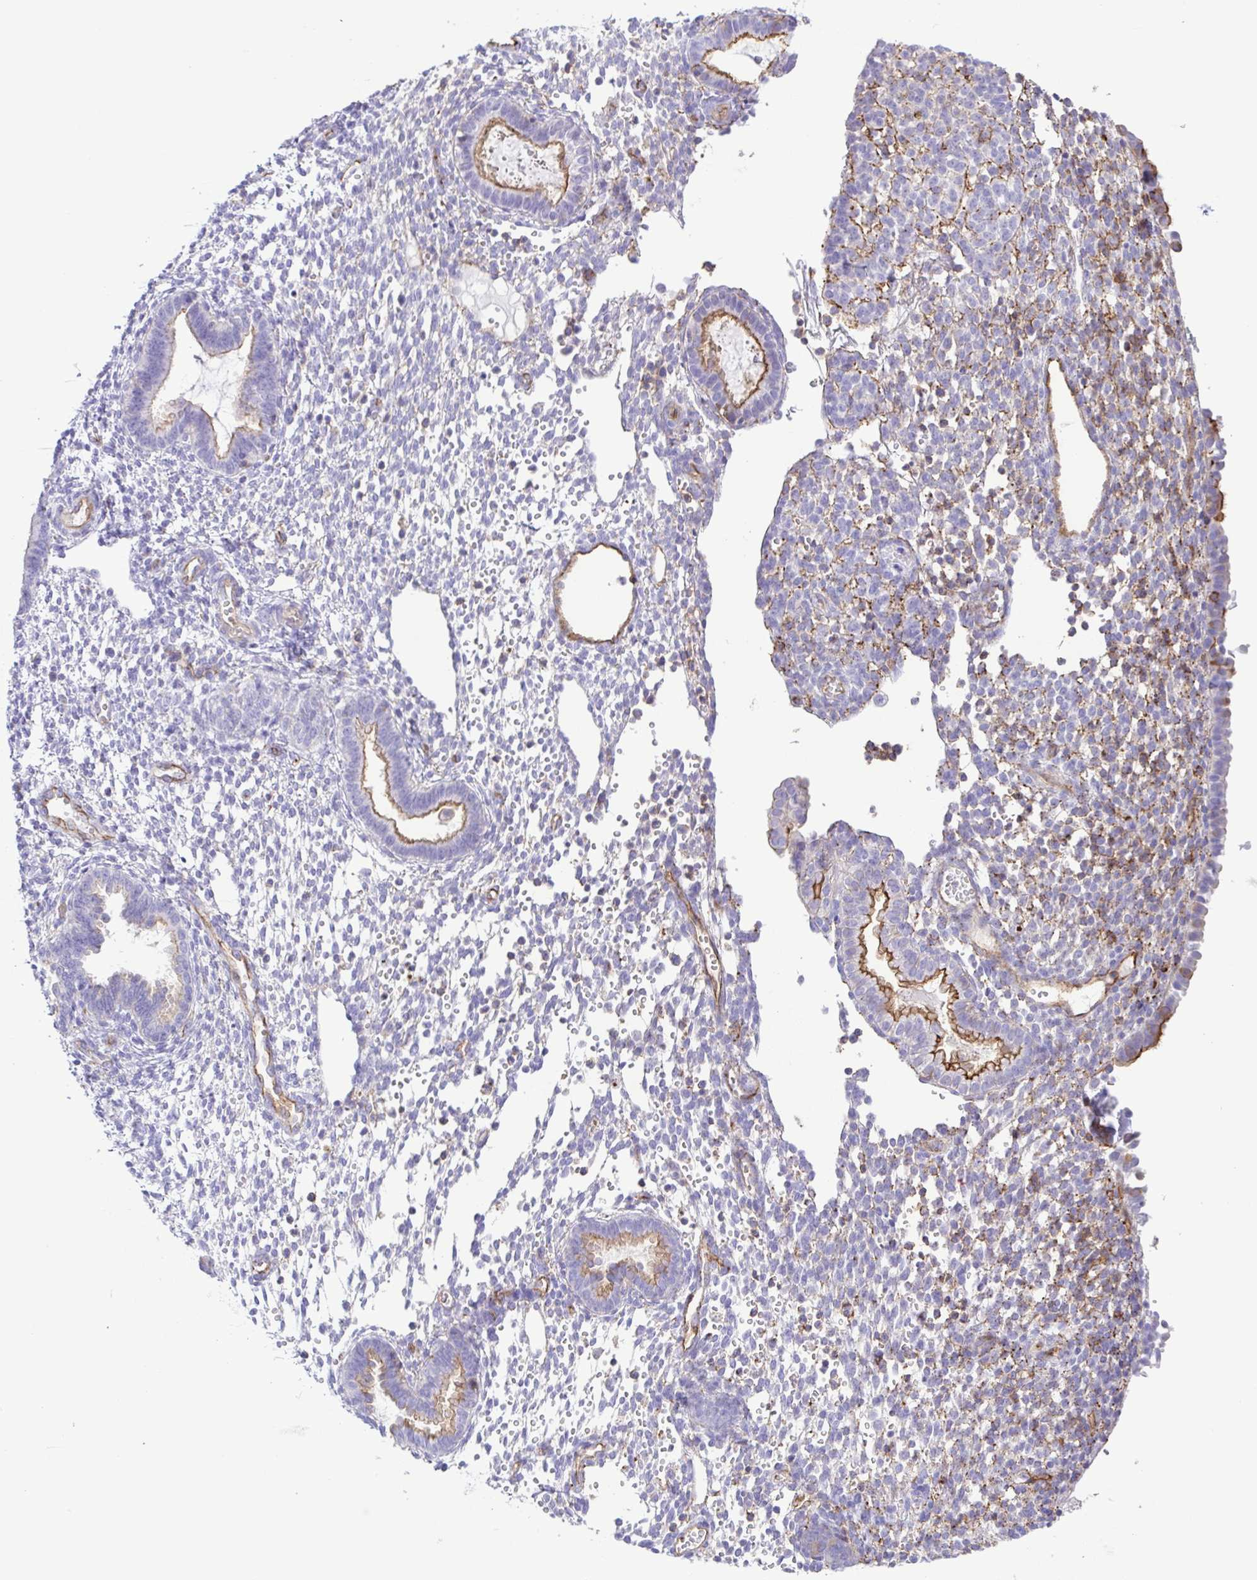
{"staining": {"intensity": "negative", "quantity": "none", "location": "none"}, "tissue": "endometrium", "cell_type": "Cells in endometrial stroma", "image_type": "normal", "snomed": [{"axis": "morphology", "description": "Normal tissue, NOS"}, {"axis": "topography", "description": "Endometrium"}], "caption": "Immunohistochemistry (IHC) of normal human endometrium exhibits no positivity in cells in endometrial stroma. Brightfield microscopy of immunohistochemistry (IHC) stained with DAB (3,3'-diaminobenzidine) (brown) and hematoxylin (blue), captured at high magnification.", "gene": "FLT1", "patient": {"sex": "female", "age": 36}}